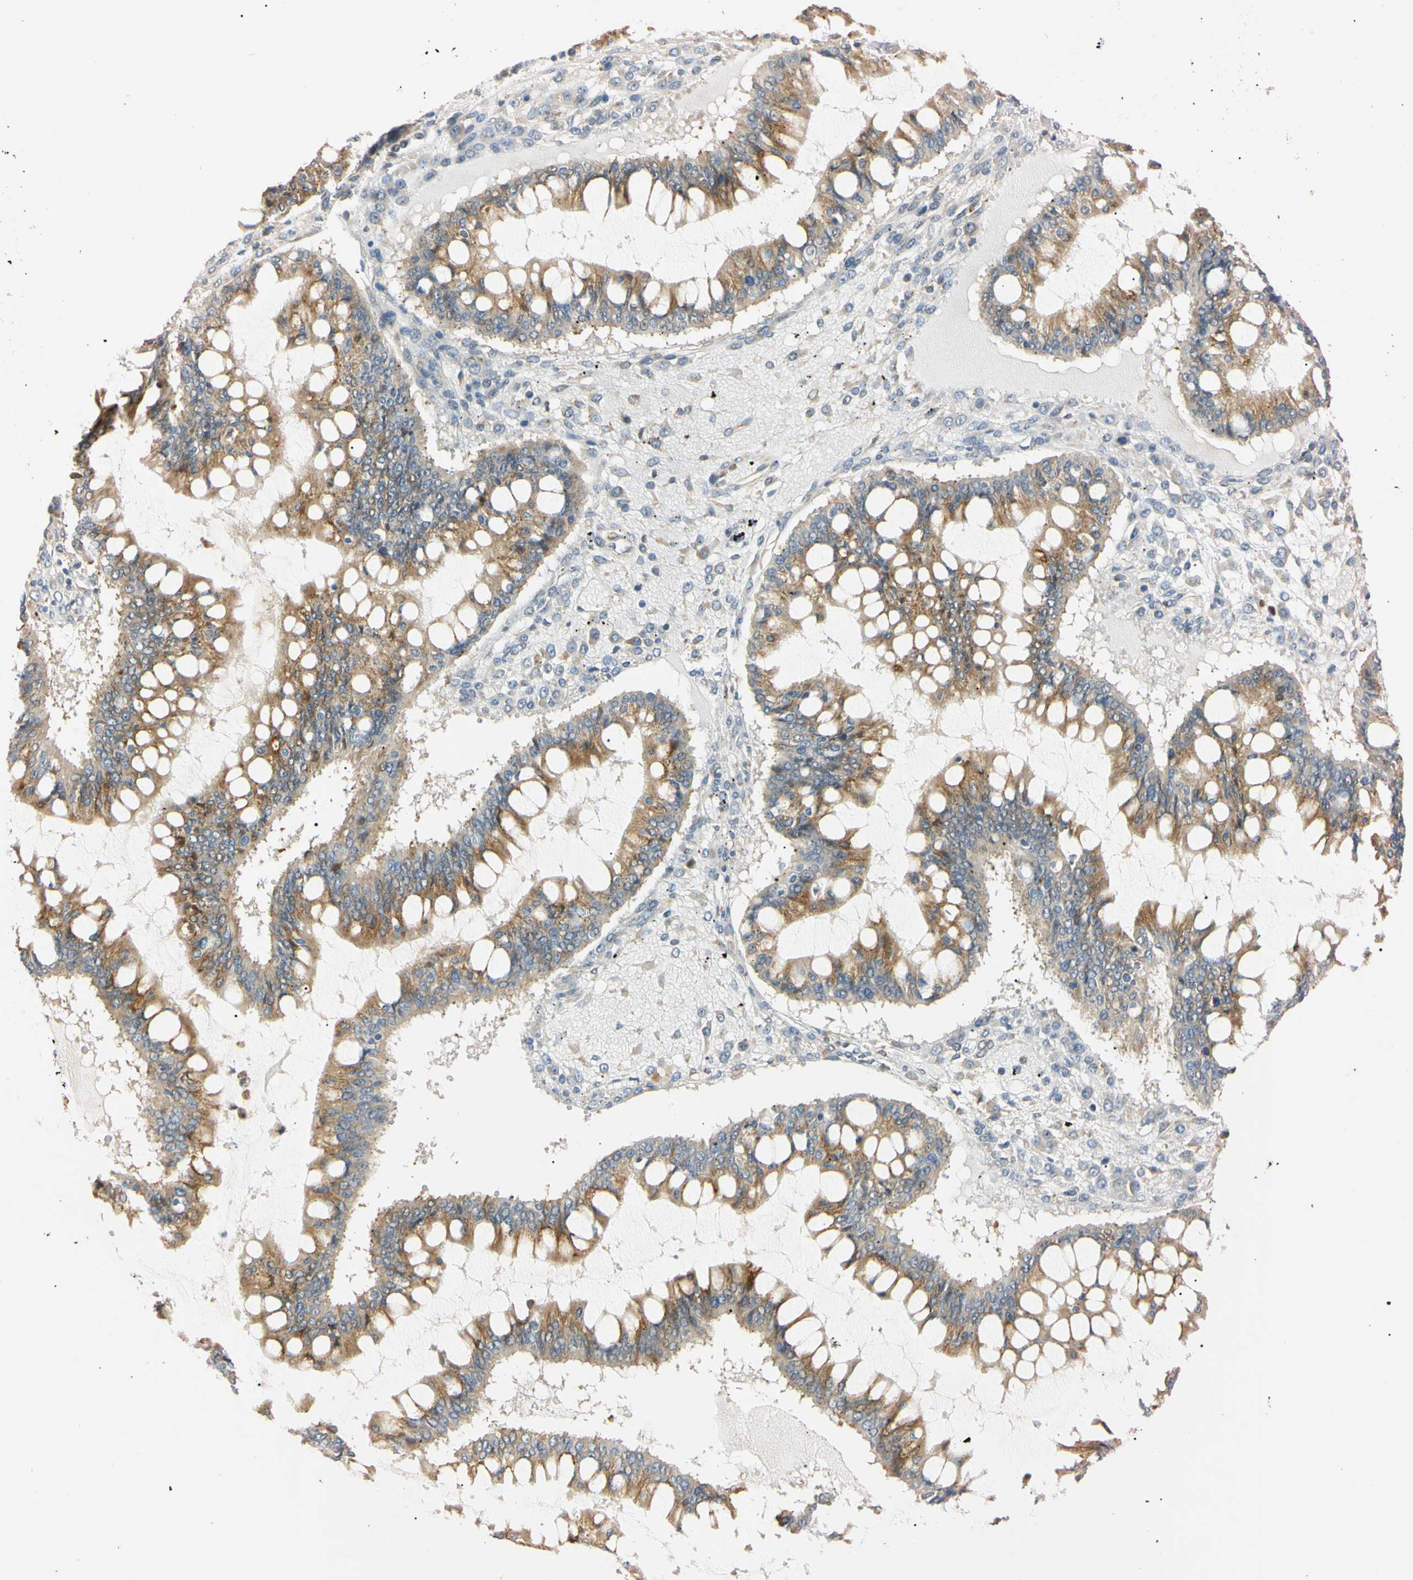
{"staining": {"intensity": "moderate", "quantity": ">75%", "location": "cytoplasmic/membranous"}, "tissue": "ovarian cancer", "cell_type": "Tumor cells", "image_type": "cancer", "snomed": [{"axis": "morphology", "description": "Cystadenocarcinoma, mucinous, NOS"}, {"axis": "topography", "description": "Ovary"}], "caption": "Moderate cytoplasmic/membranous positivity for a protein is identified in about >75% of tumor cells of ovarian cancer using IHC.", "gene": "IER3IP1", "patient": {"sex": "female", "age": 73}}